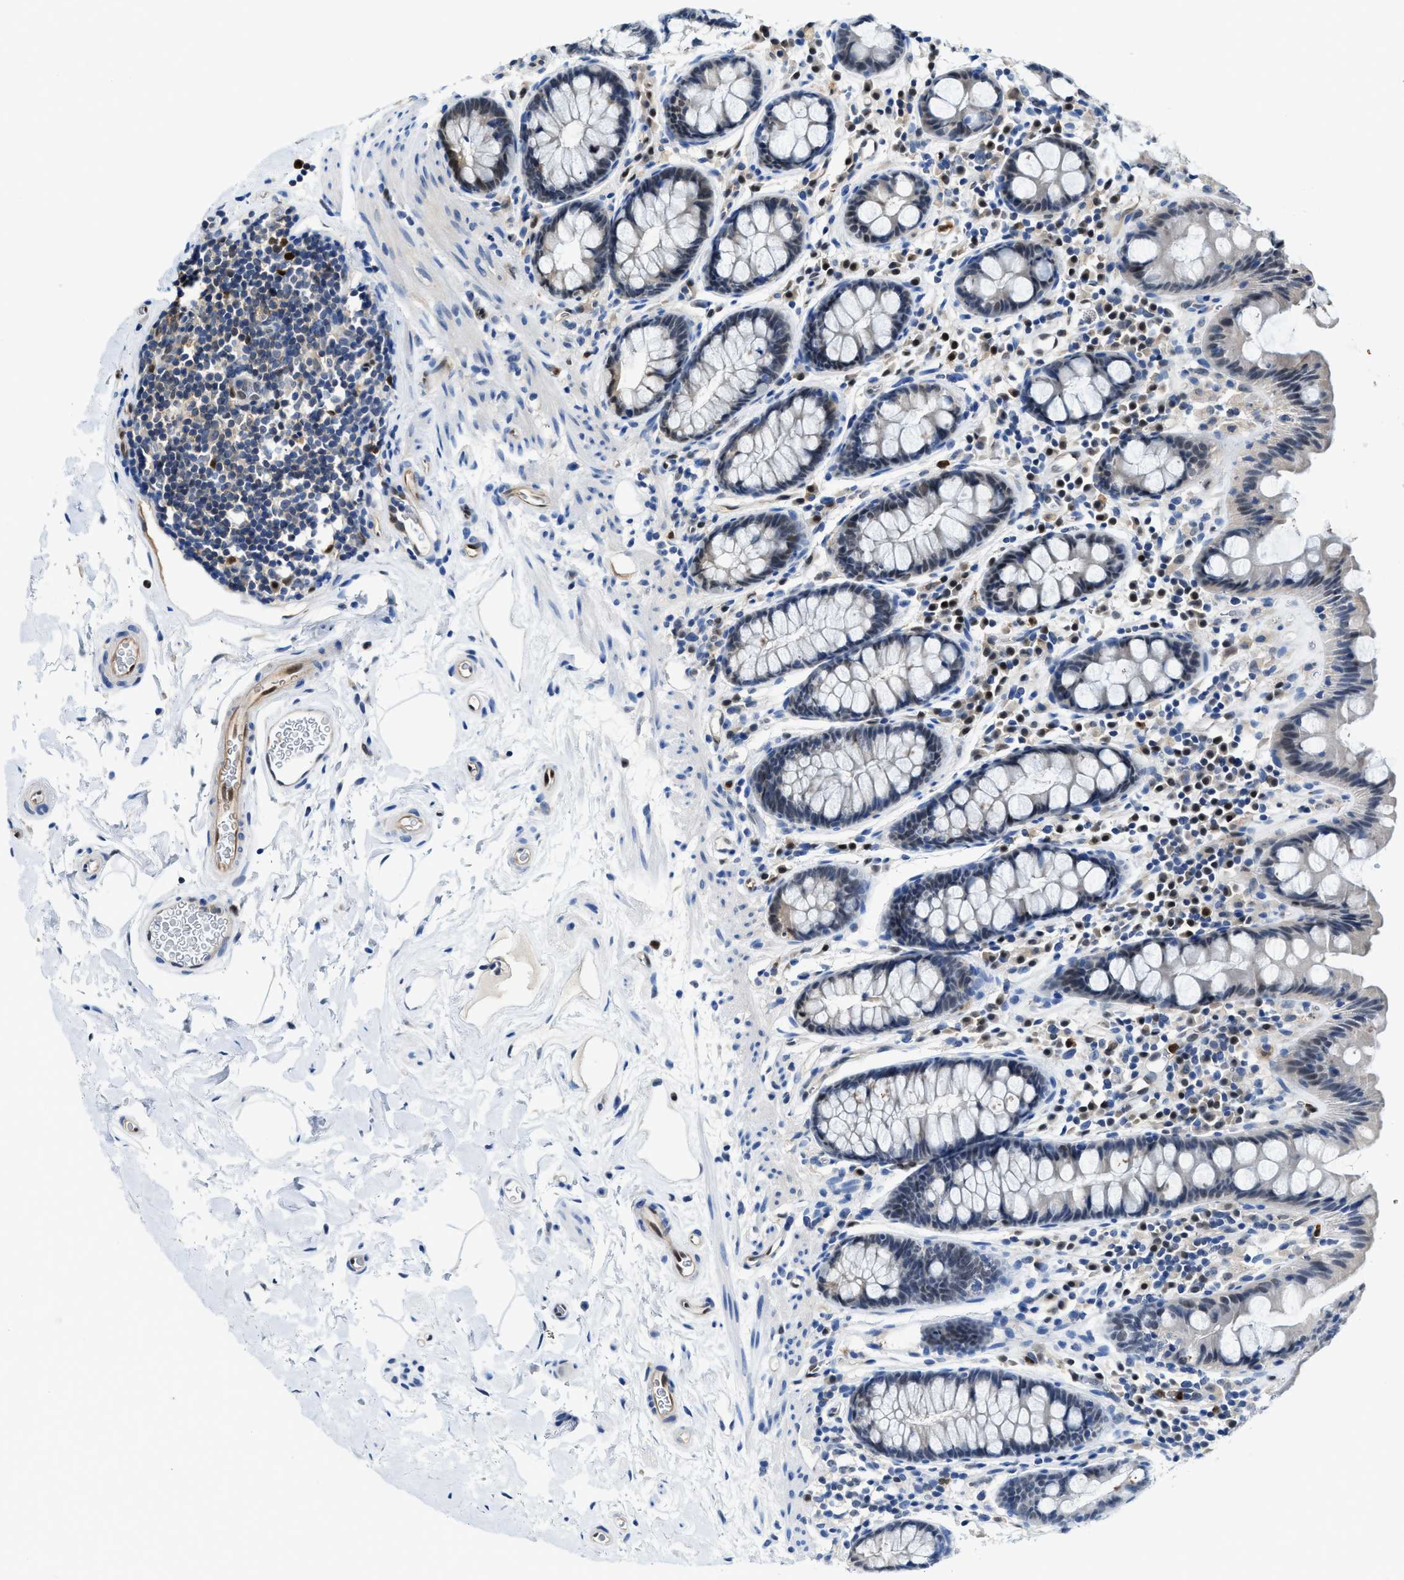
{"staining": {"intensity": "moderate", "quantity": "25%-75%", "location": "cytoplasmic/membranous,nuclear"}, "tissue": "colon", "cell_type": "Endothelial cells", "image_type": "normal", "snomed": [{"axis": "morphology", "description": "Normal tissue, NOS"}, {"axis": "topography", "description": "Colon"}], "caption": "Endothelial cells demonstrate medium levels of moderate cytoplasmic/membranous,nuclear positivity in about 25%-75% of cells in benign colon. The protein is stained brown, and the nuclei are stained in blue (DAB IHC with brightfield microscopy, high magnification).", "gene": "LTA4H", "patient": {"sex": "female", "age": 80}}